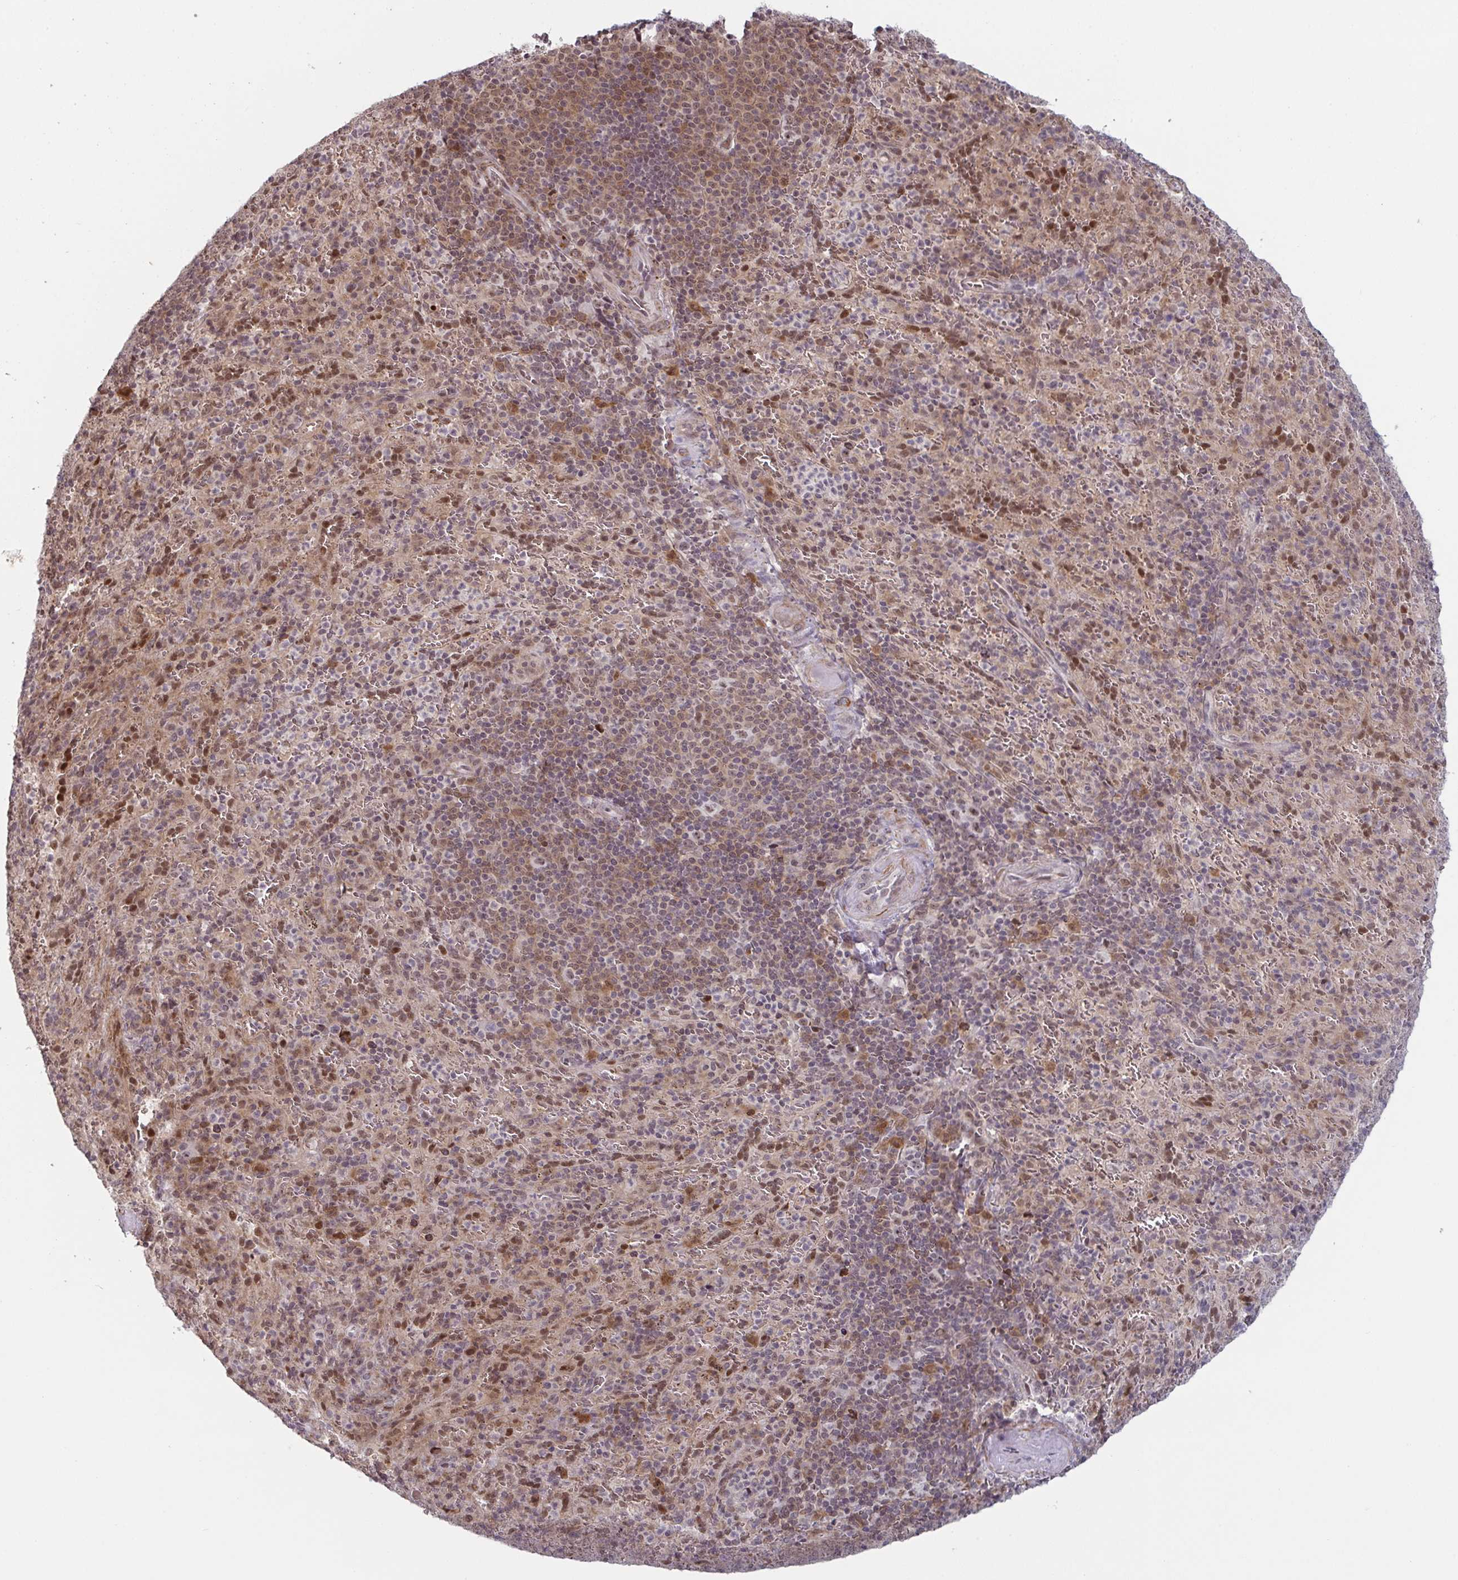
{"staining": {"intensity": "moderate", "quantity": "<25%", "location": "nuclear"}, "tissue": "spleen", "cell_type": "Cells in red pulp", "image_type": "normal", "snomed": [{"axis": "morphology", "description": "Normal tissue, NOS"}, {"axis": "topography", "description": "Spleen"}], "caption": "Immunohistochemical staining of unremarkable spleen displays moderate nuclear protein staining in approximately <25% of cells in red pulp. (IHC, brightfield microscopy, high magnification).", "gene": "NLRP13", "patient": {"sex": "male", "age": 57}}